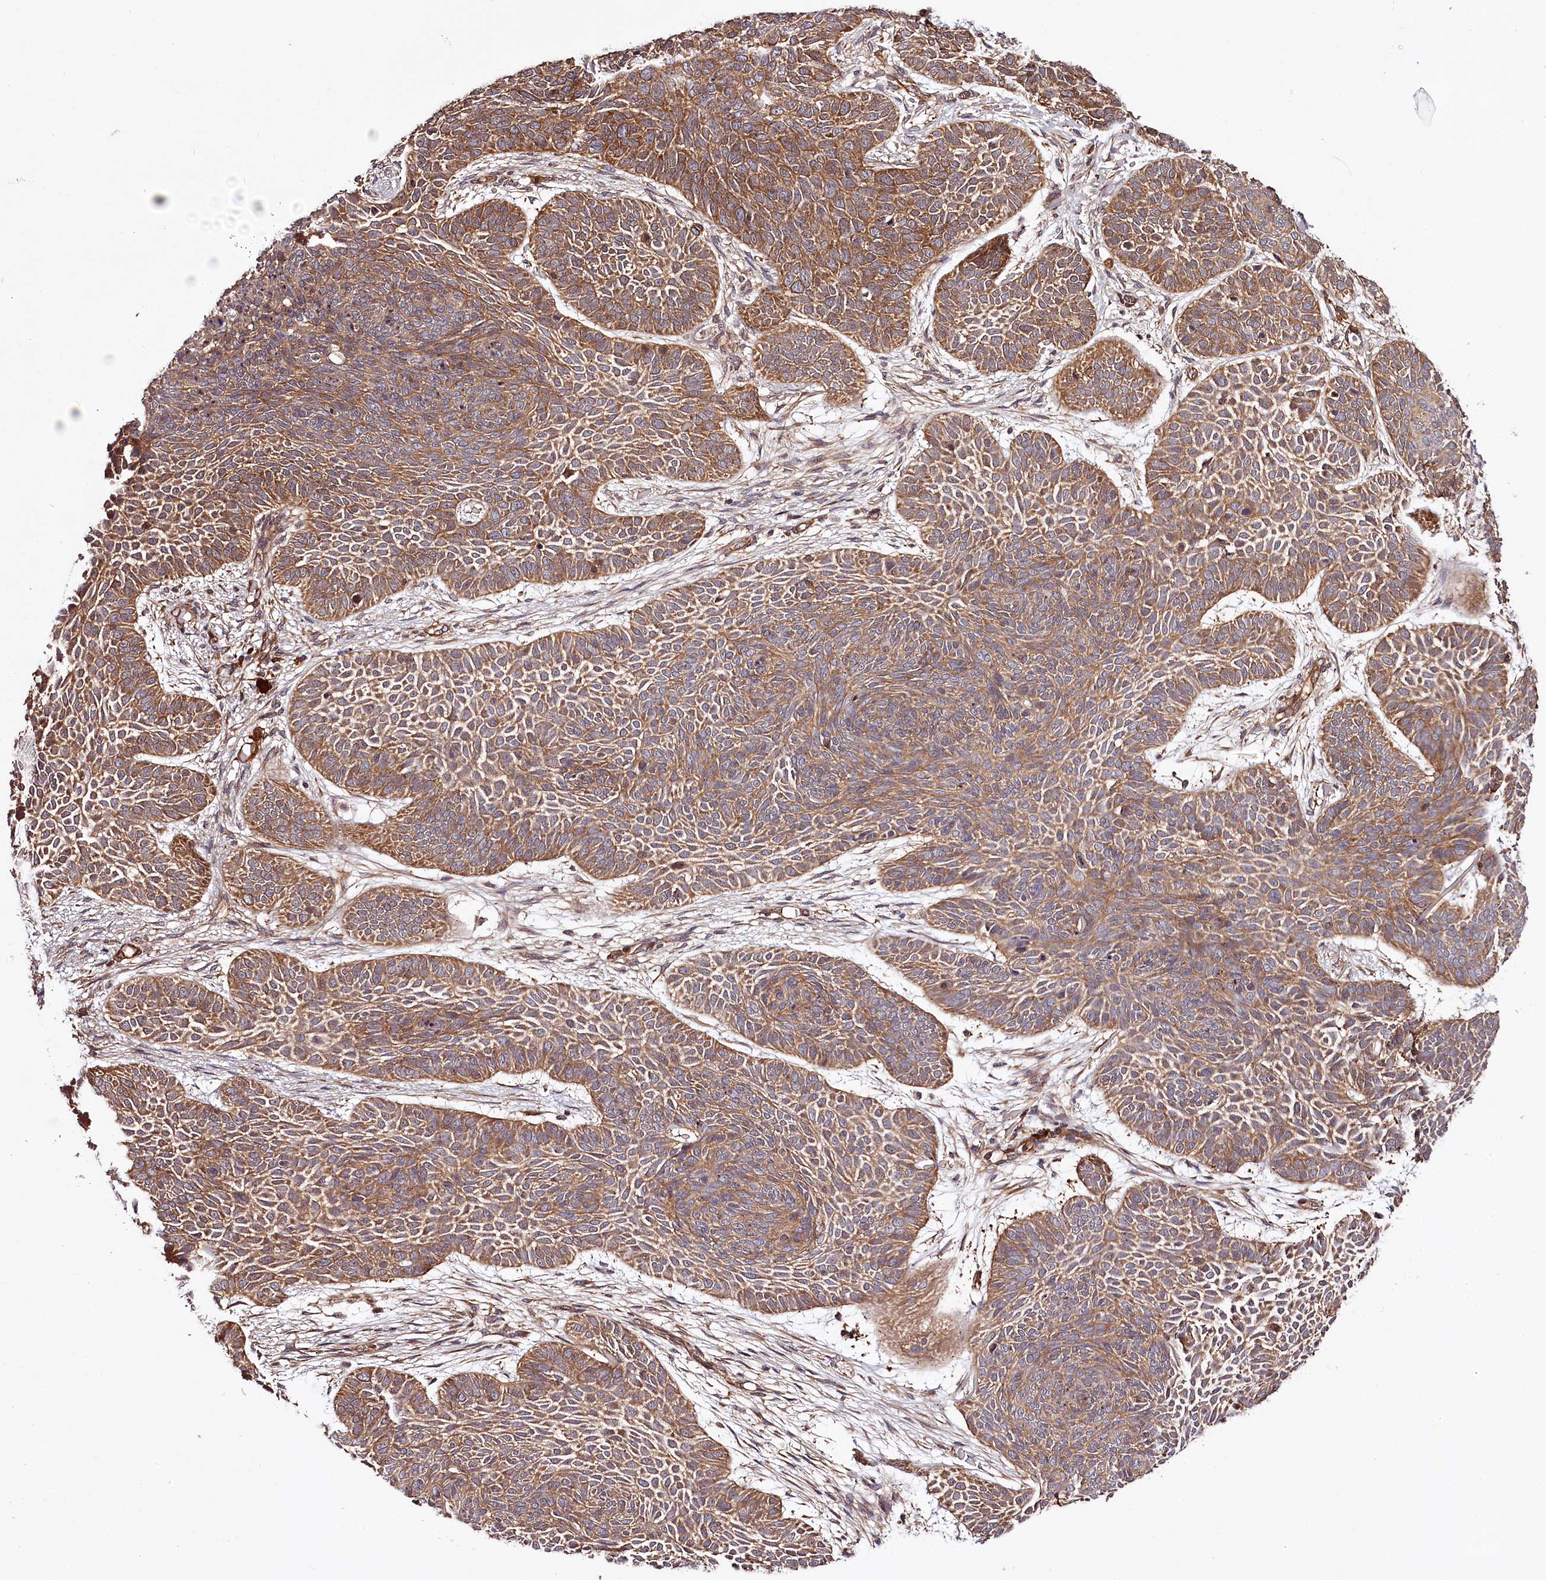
{"staining": {"intensity": "moderate", "quantity": ">75%", "location": "cytoplasmic/membranous"}, "tissue": "skin cancer", "cell_type": "Tumor cells", "image_type": "cancer", "snomed": [{"axis": "morphology", "description": "Basal cell carcinoma"}, {"axis": "topography", "description": "Skin"}], "caption": "This photomicrograph reveals IHC staining of skin cancer (basal cell carcinoma), with medium moderate cytoplasmic/membranous expression in about >75% of tumor cells.", "gene": "TARS1", "patient": {"sex": "male", "age": 85}}